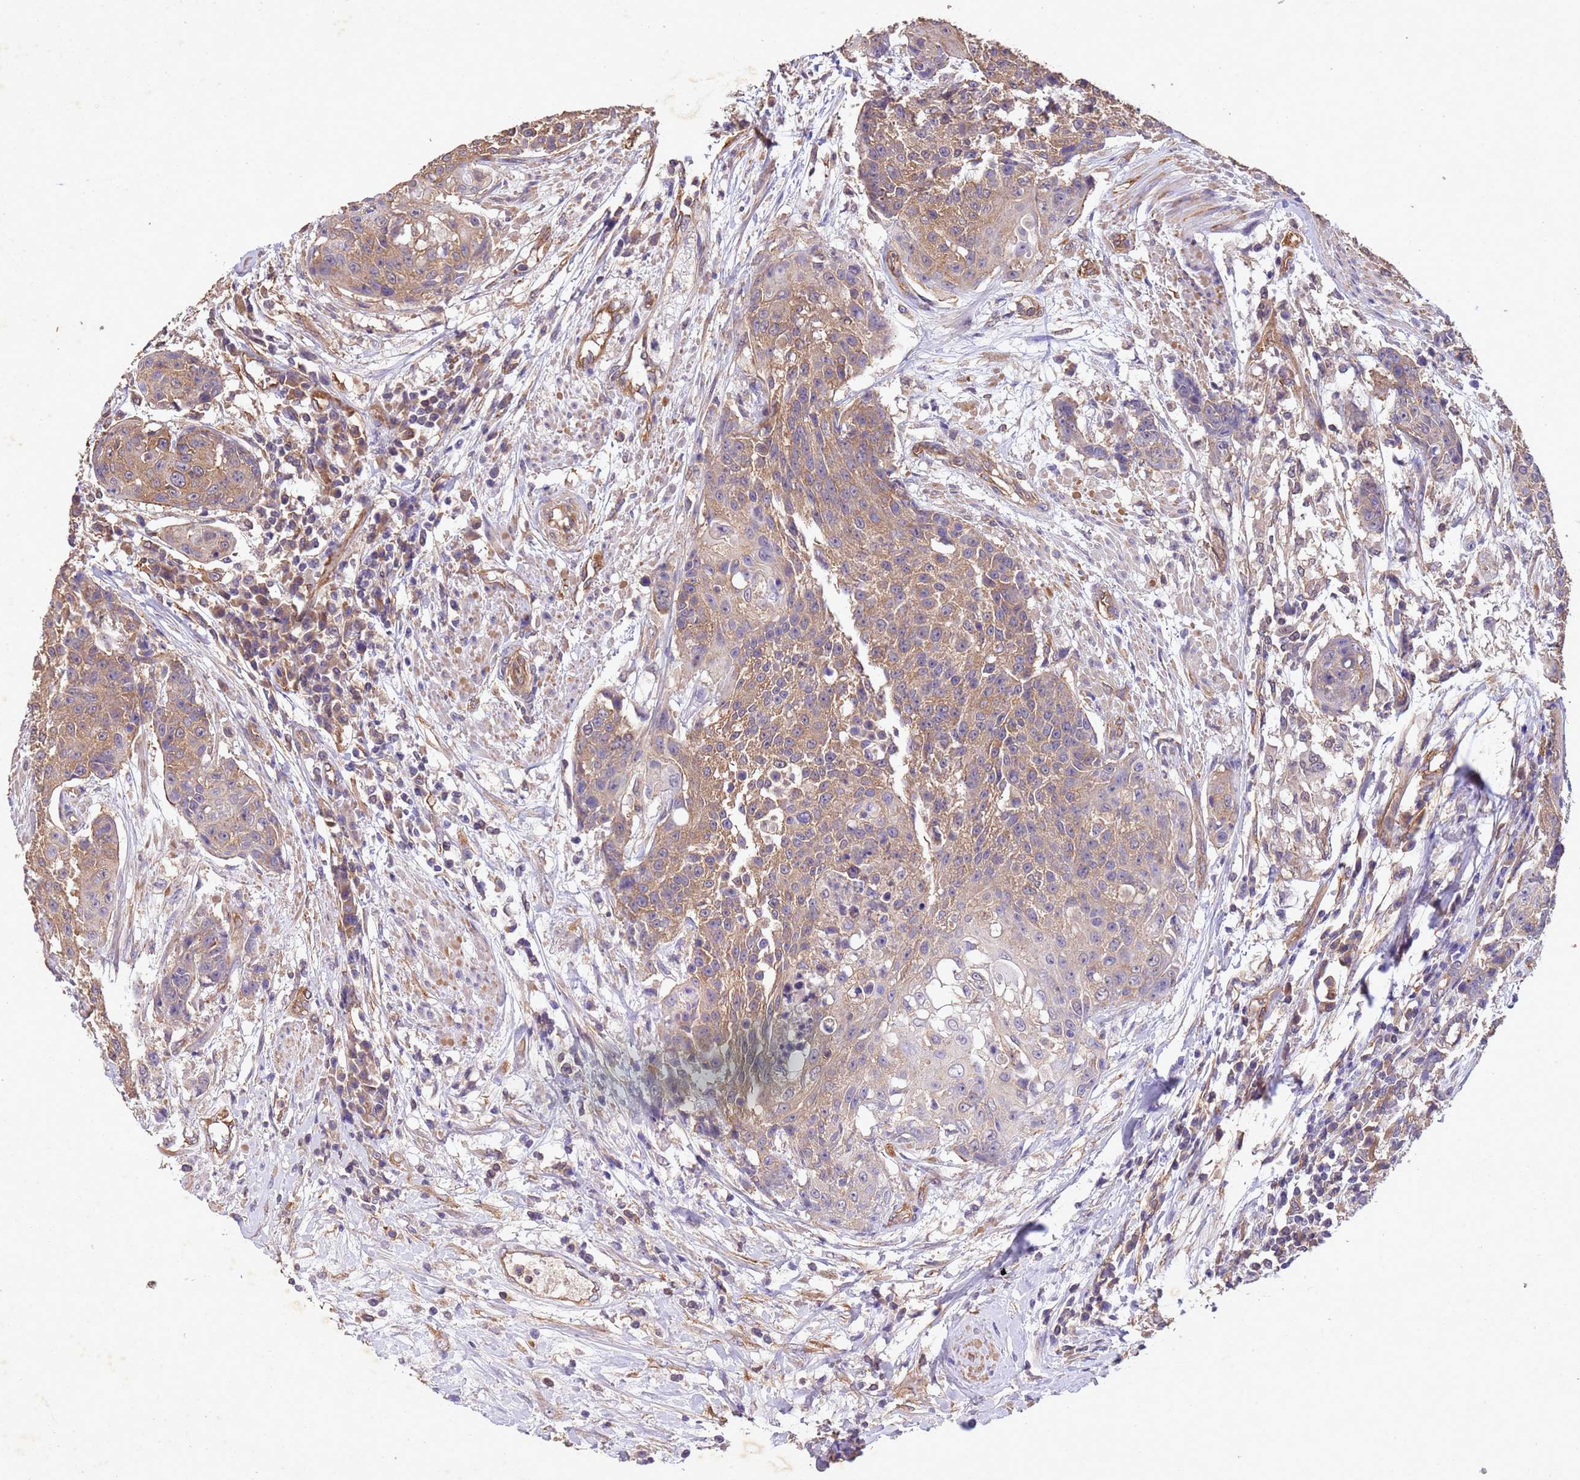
{"staining": {"intensity": "moderate", "quantity": ">75%", "location": "cytoplasmic/membranous"}, "tissue": "urothelial cancer", "cell_type": "Tumor cells", "image_type": "cancer", "snomed": [{"axis": "morphology", "description": "Urothelial carcinoma, High grade"}, {"axis": "topography", "description": "Urinary bladder"}], "caption": "Protein expression analysis of high-grade urothelial carcinoma demonstrates moderate cytoplasmic/membranous staining in about >75% of tumor cells.", "gene": "MTX3", "patient": {"sex": "female", "age": 63}}